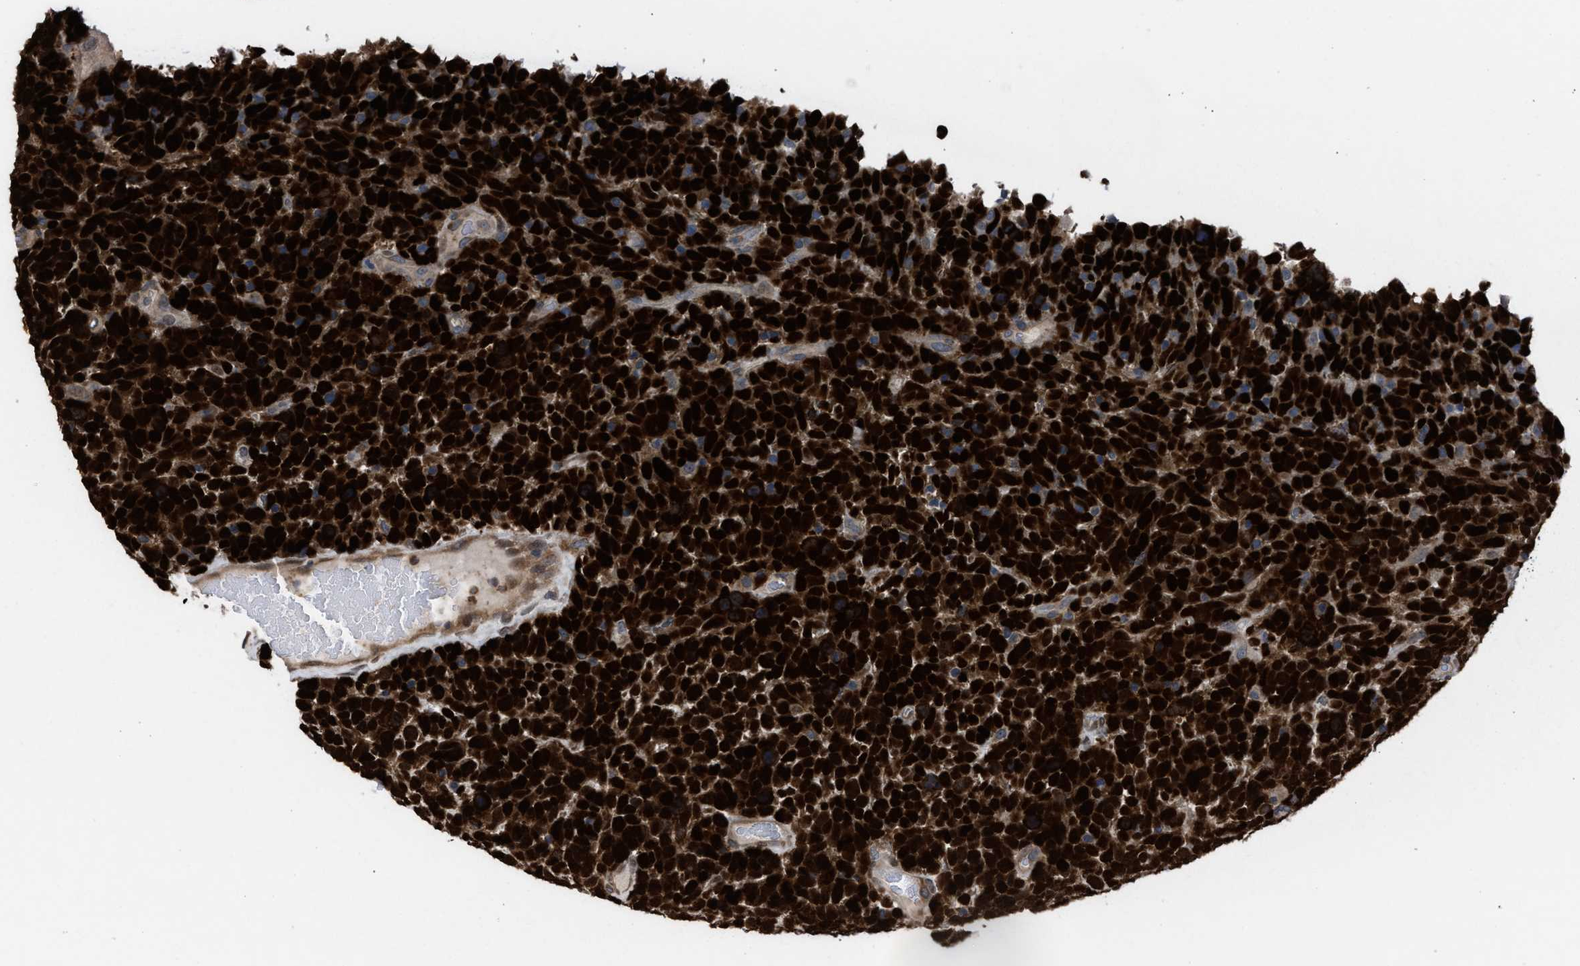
{"staining": {"intensity": "strong", "quantity": ">75%", "location": "nuclear"}, "tissue": "urothelial cancer", "cell_type": "Tumor cells", "image_type": "cancer", "snomed": [{"axis": "morphology", "description": "Urothelial carcinoma, High grade"}, {"axis": "topography", "description": "Urinary bladder"}], "caption": "Protein expression analysis of high-grade urothelial carcinoma displays strong nuclear staining in about >75% of tumor cells.", "gene": "TP53BP2", "patient": {"sex": "female", "age": 82}}